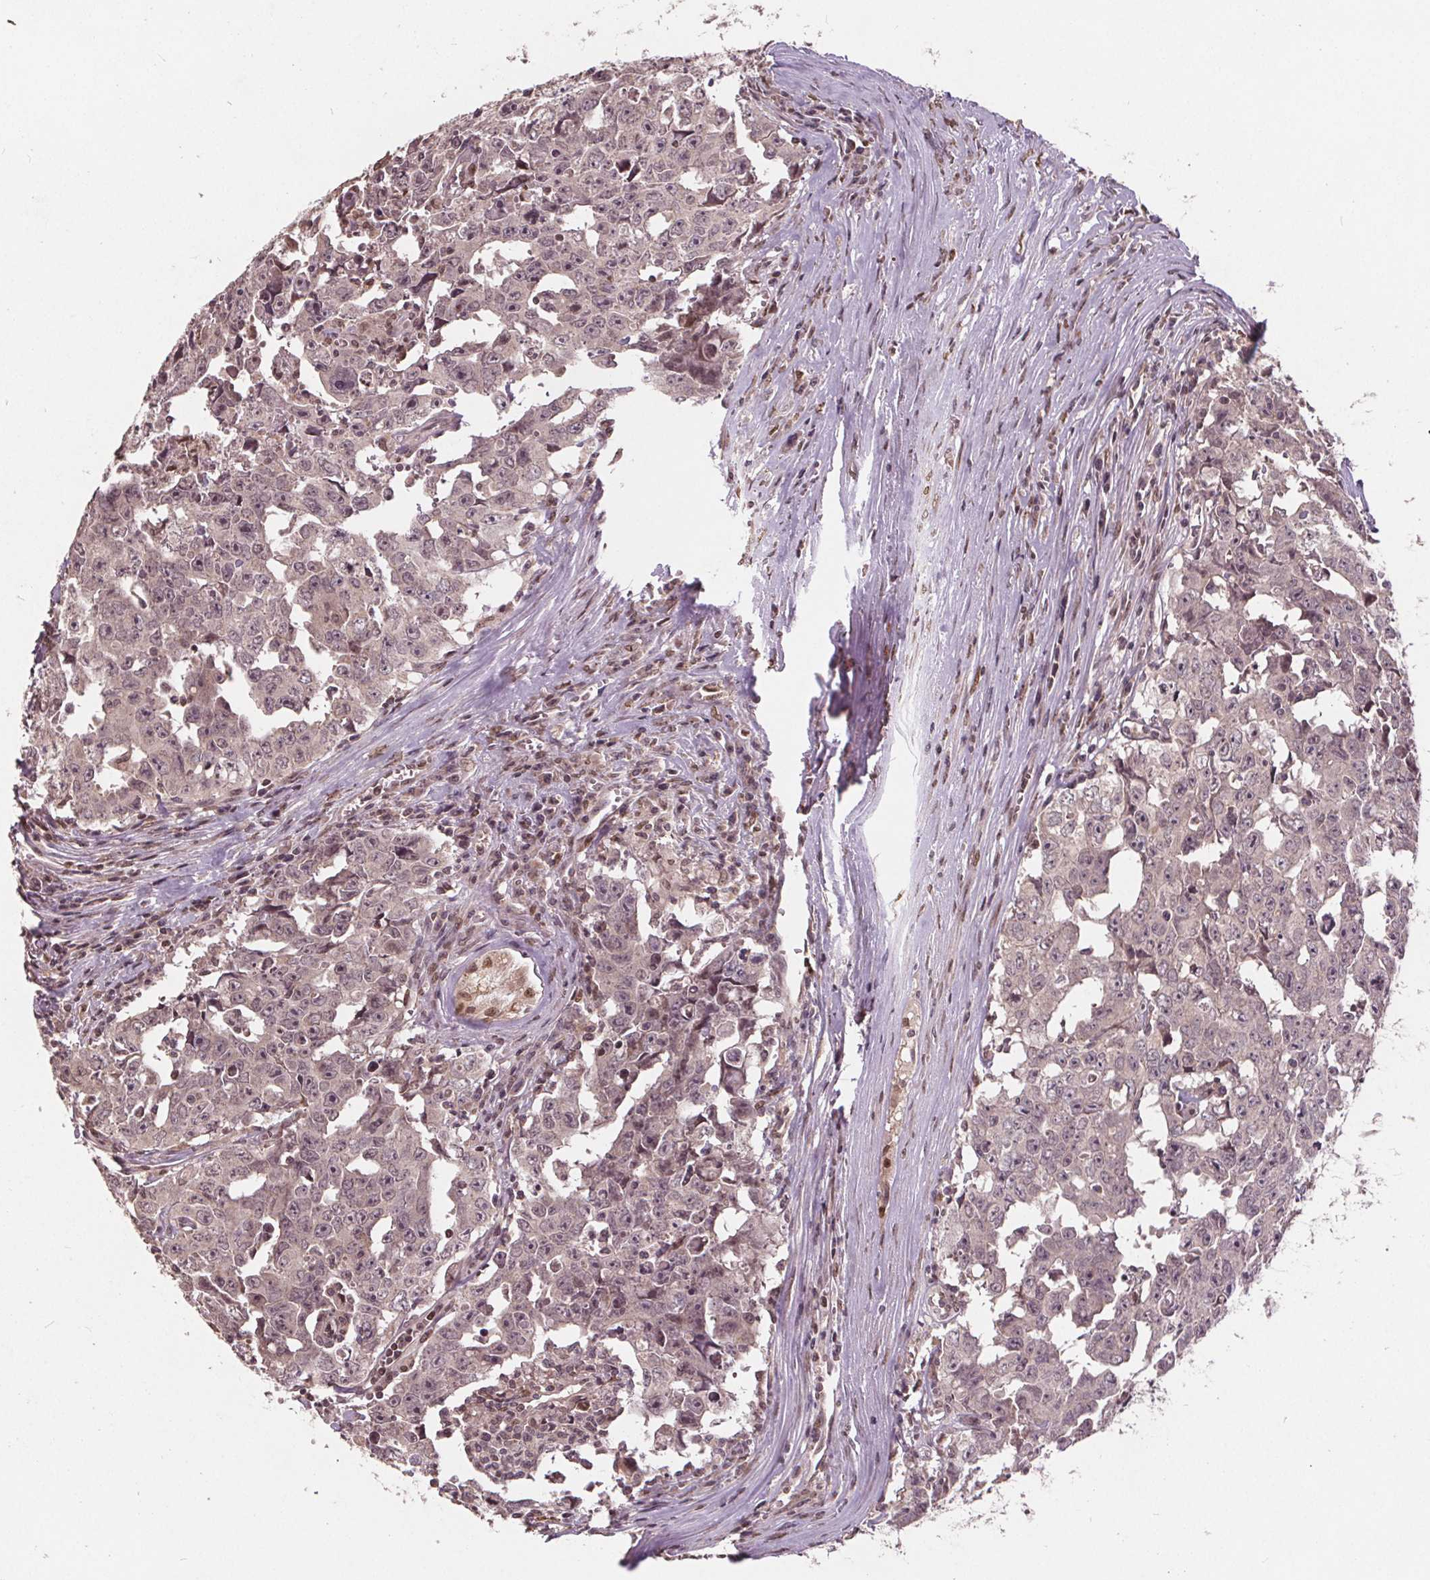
{"staining": {"intensity": "weak", "quantity": "<25%", "location": "nuclear"}, "tissue": "testis cancer", "cell_type": "Tumor cells", "image_type": "cancer", "snomed": [{"axis": "morphology", "description": "Carcinoma, Embryonal, NOS"}, {"axis": "topography", "description": "Testis"}], "caption": "High magnification brightfield microscopy of embryonal carcinoma (testis) stained with DAB (3,3'-diaminobenzidine) (brown) and counterstained with hematoxylin (blue): tumor cells show no significant expression.", "gene": "HIF1AN", "patient": {"sex": "male", "age": 22}}